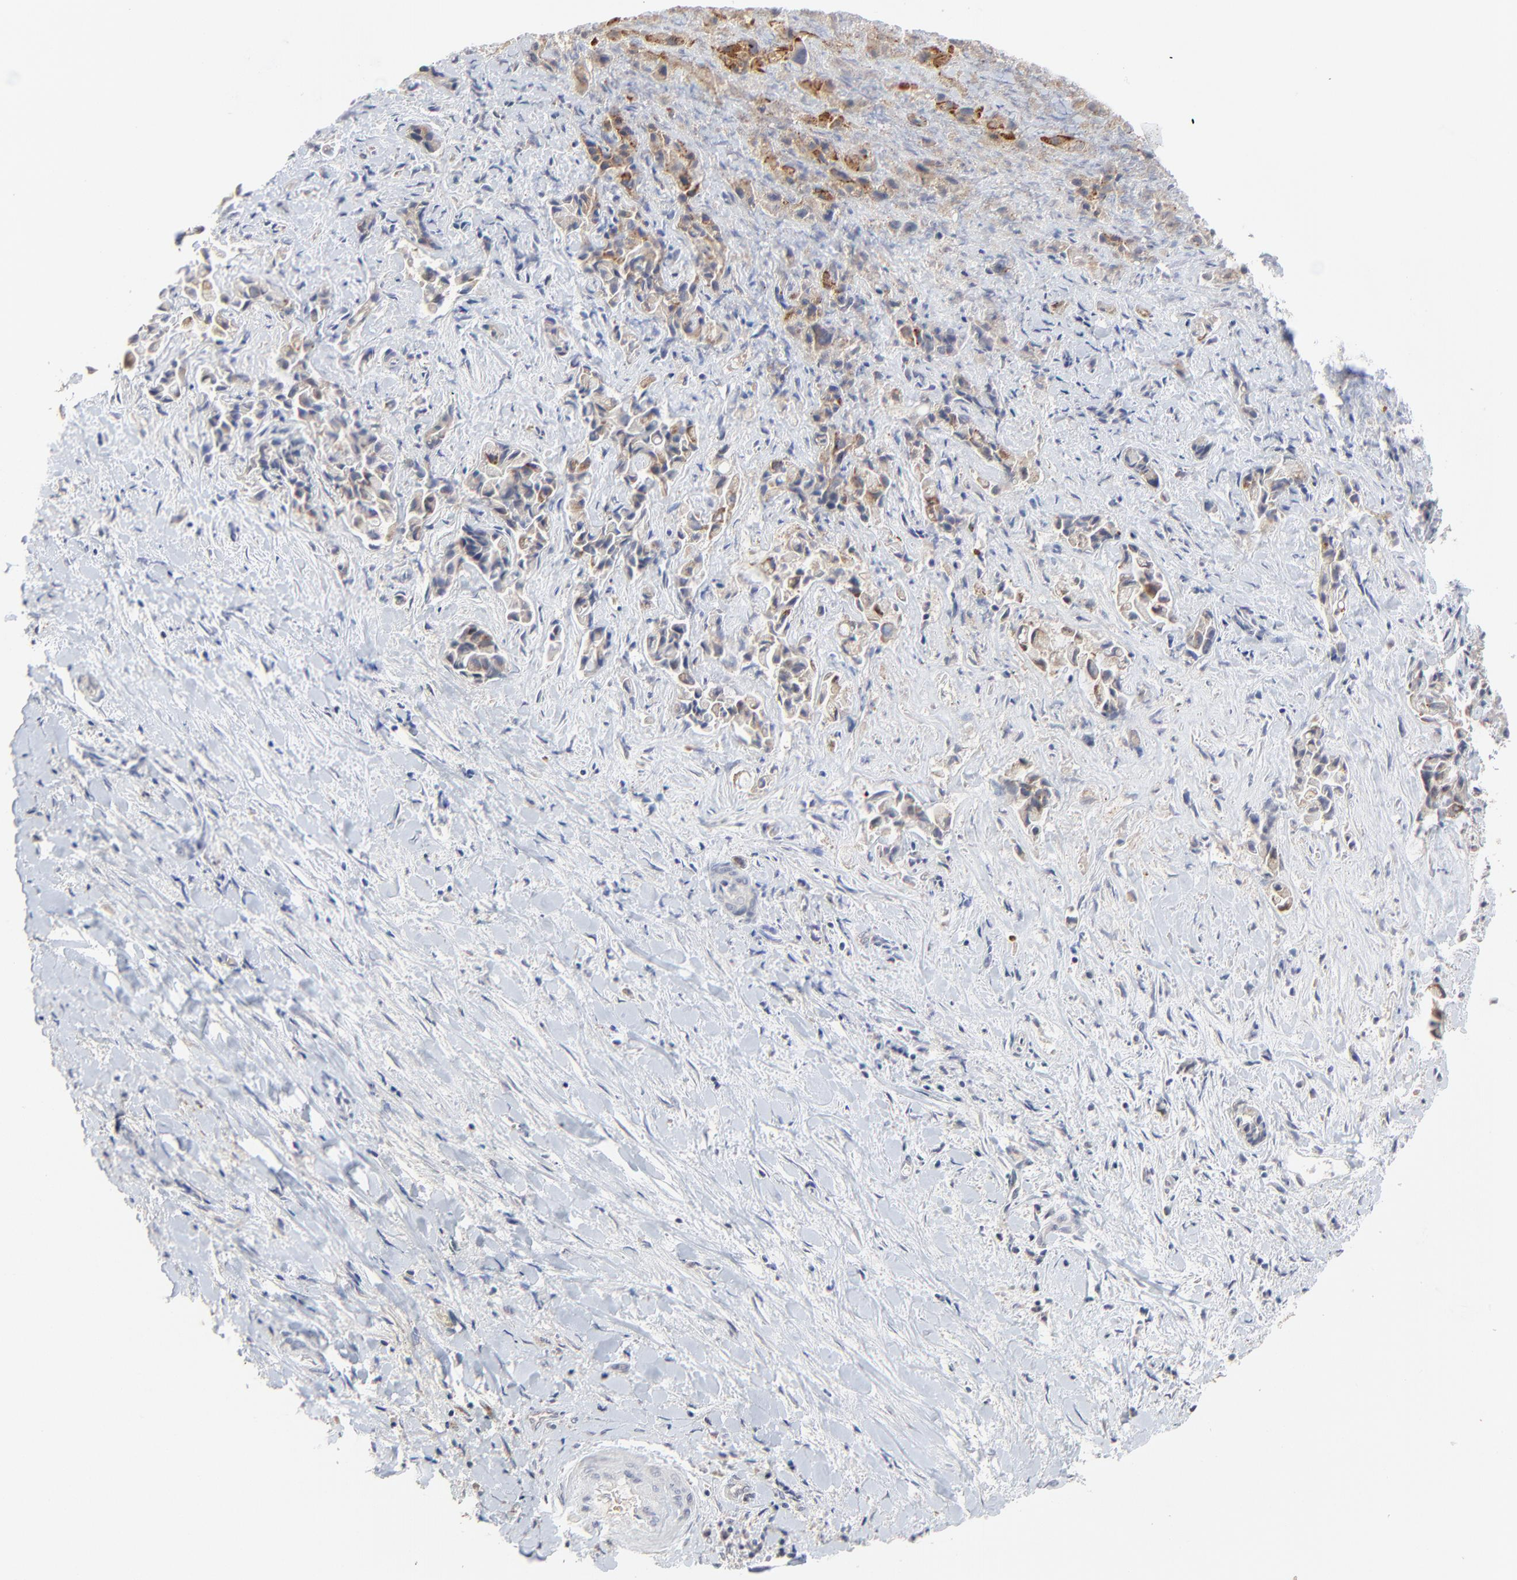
{"staining": {"intensity": "moderate", "quantity": ">75%", "location": "cytoplasmic/membranous"}, "tissue": "liver cancer", "cell_type": "Tumor cells", "image_type": "cancer", "snomed": [{"axis": "morphology", "description": "Cholangiocarcinoma"}, {"axis": "topography", "description": "Liver"}], "caption": "This image displays liver cholangiocarcinoma stained with immunohistochemistry to label a protein in brown. The cytoplasmic/membranous of tumor cells show moderate positivity for the protein. Nuclei are counter-stained blue.", "gene": "FANCB", "patient": {"sex": "male", "age": 57}}